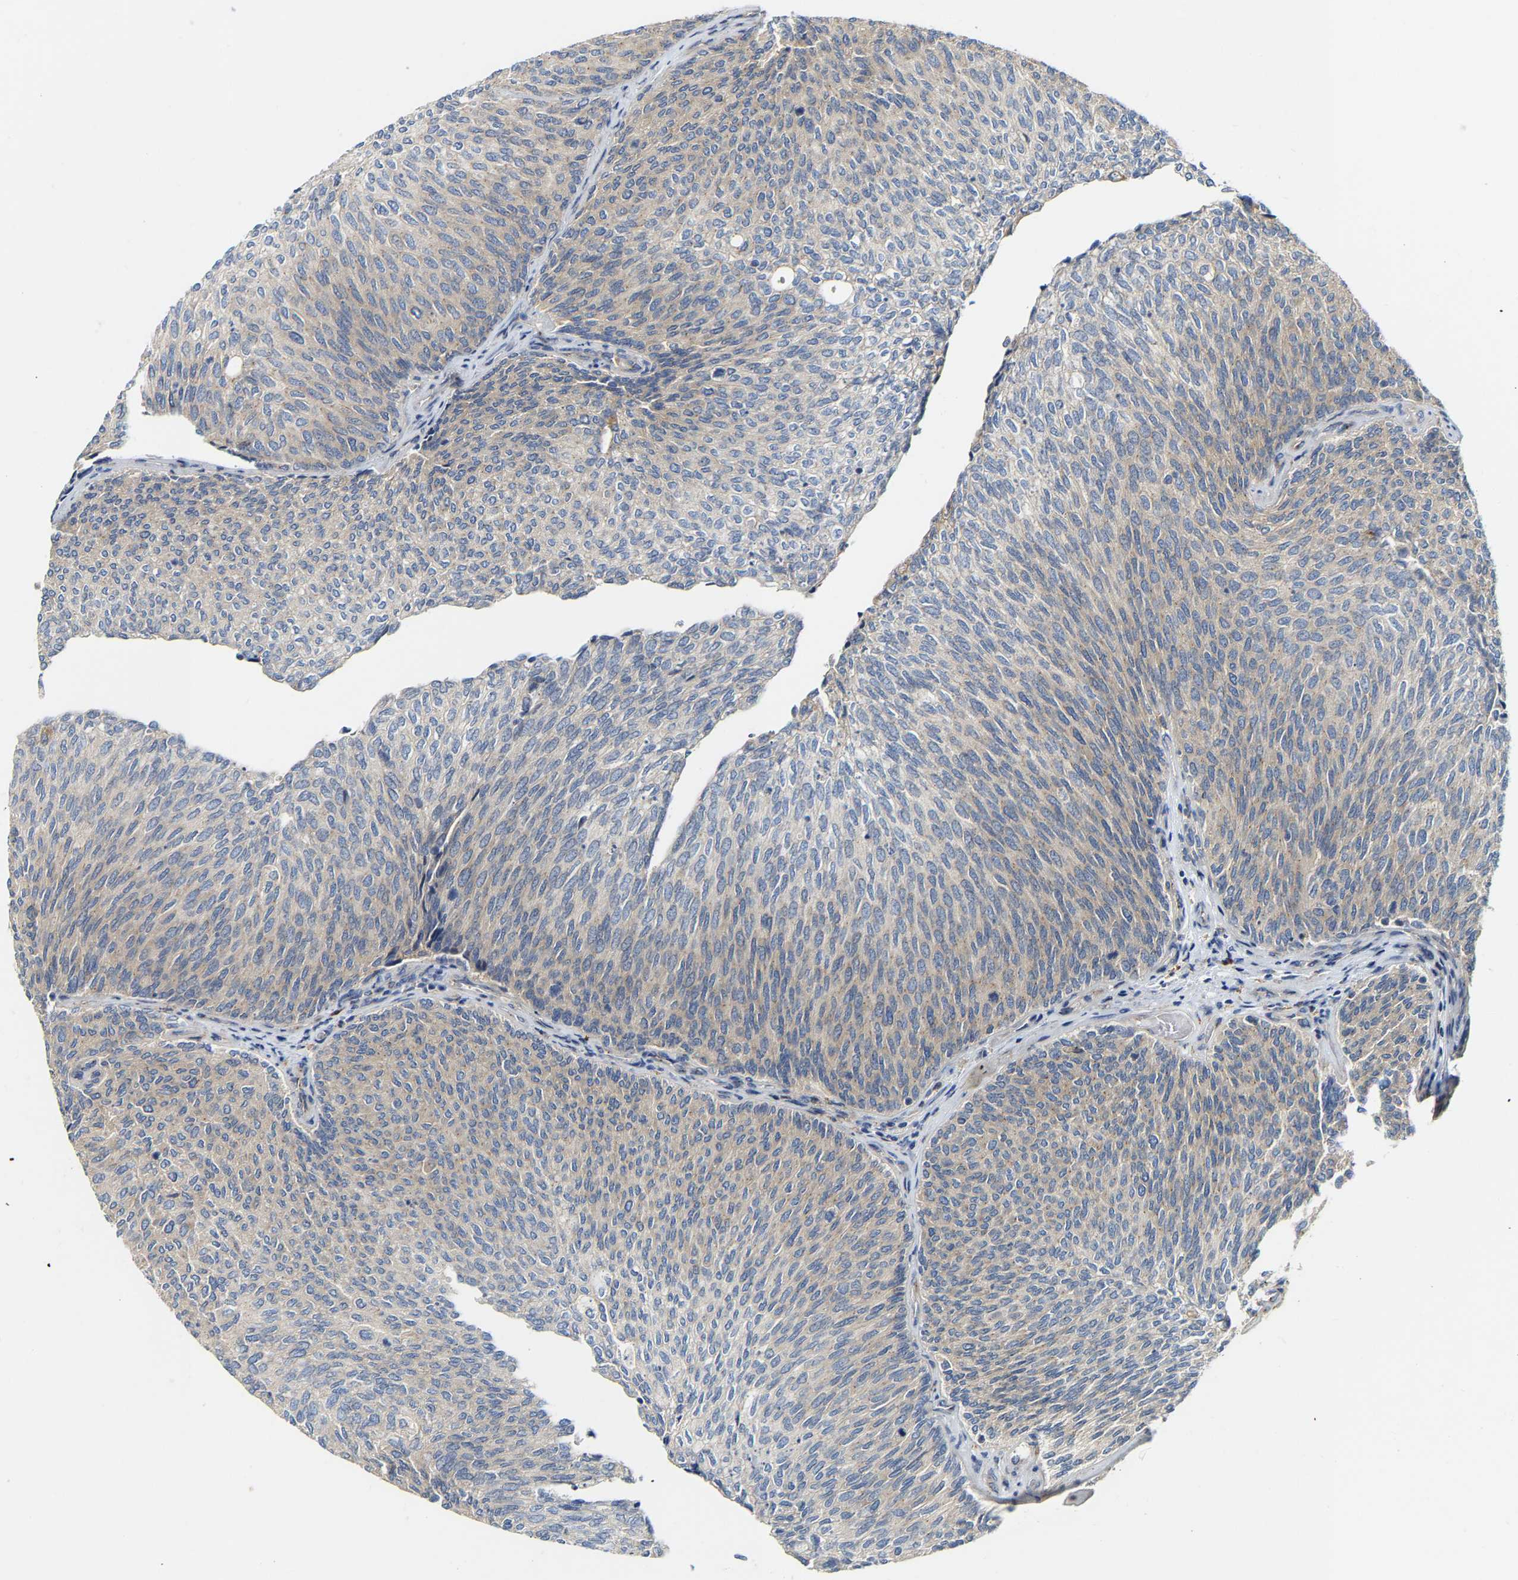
{"staining": {"intensity": "negative", "quantity": "none", "location": "none"}, "tissue": "urothelial cancer", "cell_type": "Tumor cells", "image_type": "cancer", "snomed": [{"axis": "morphology", "description": "Urothelial carcinoma, Low grade"}, {"axis": "topography", "description": "Urinary bladder"}], "caption": "Tumor cells show no significant protein staining in urothelial carcinoma (low-grade).", "gene": "PCNT", "patient": {"sex": "female", "age": 79}}